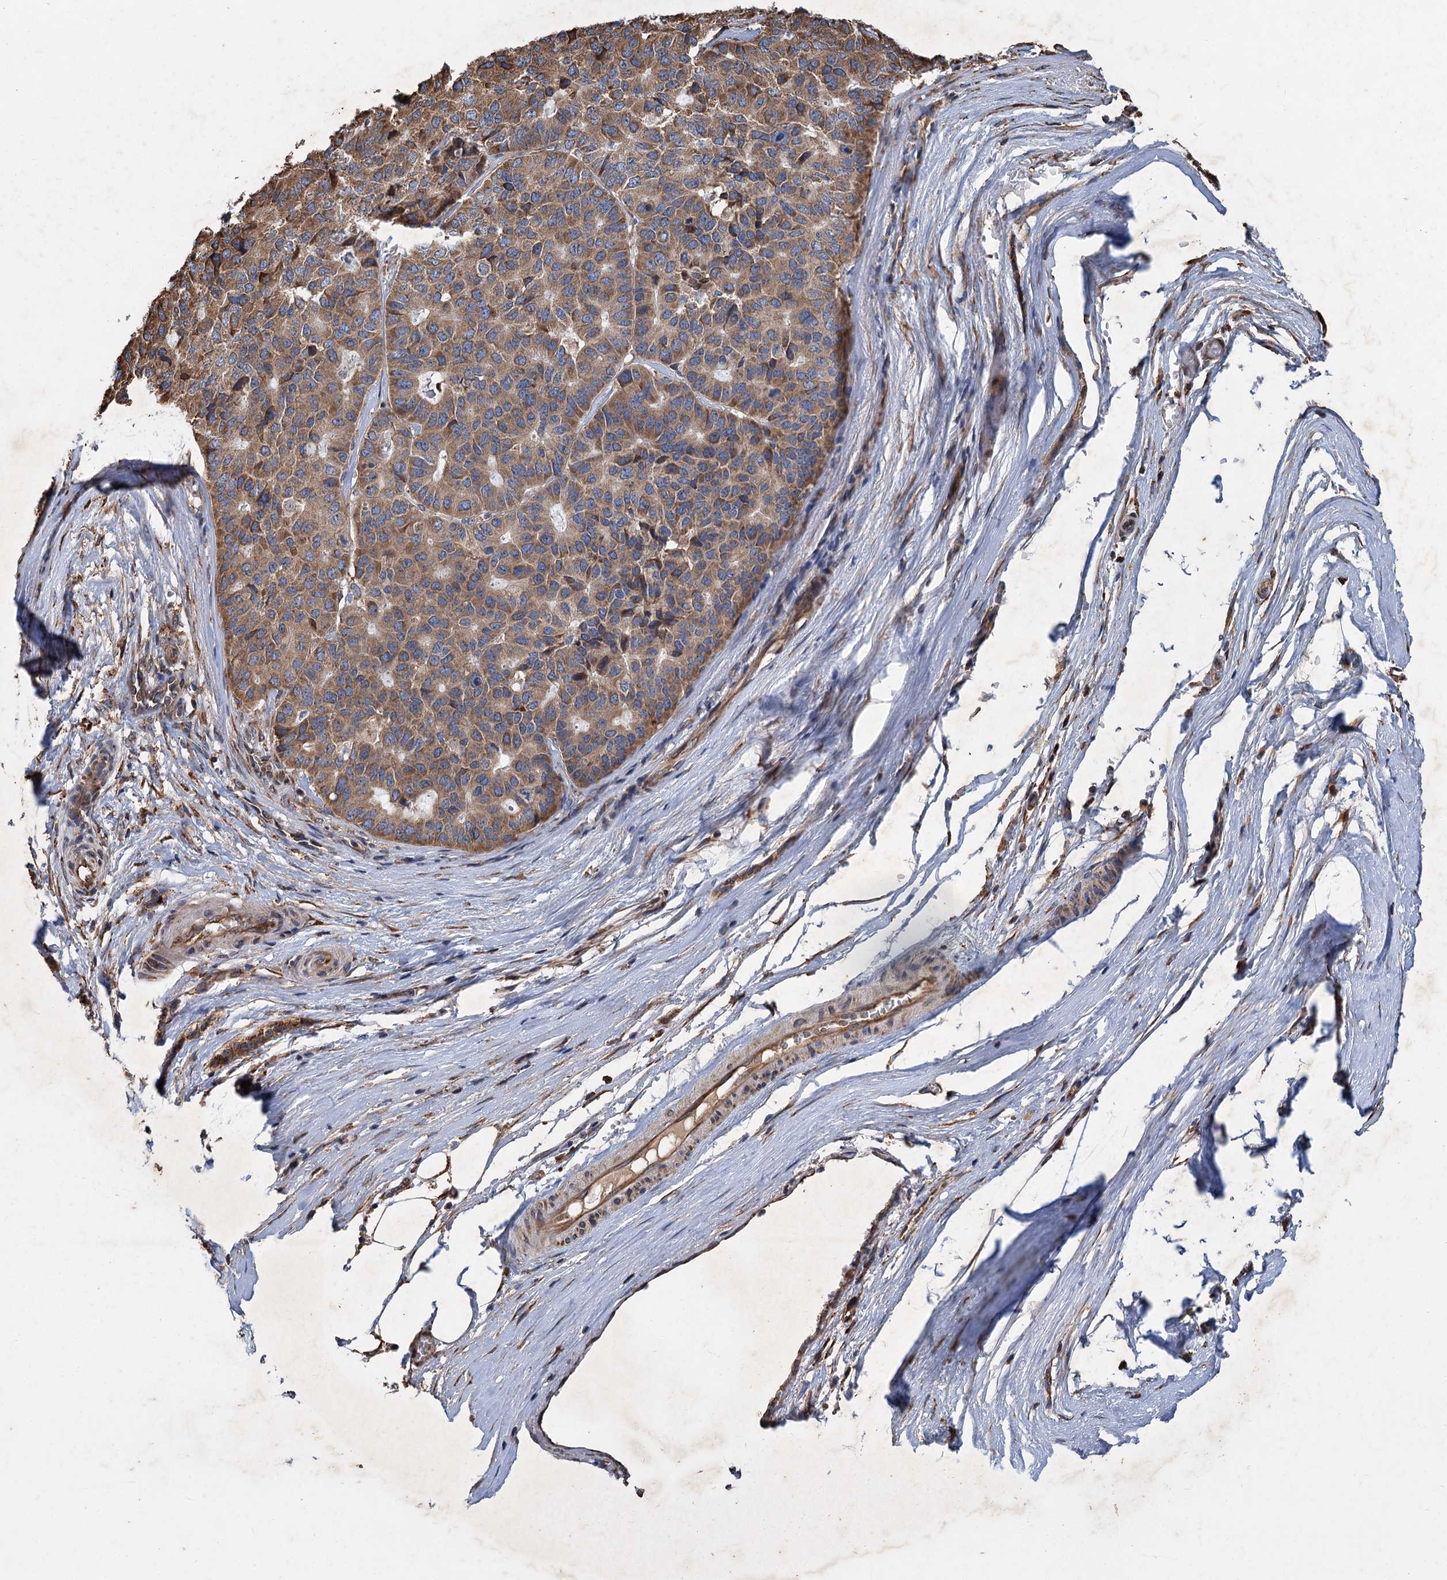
{"staining": {"intensity": "moderate", "quantity": ">75%", "location": "cytoplasmic/membranous"}, "tissue": "pancreatic cancer", "cell_type": "Tumor cells", "image_type": "cancer", "snomed": [{"axis": "morphology", "description": "Adenocarcinoma, NOS"}, {"axis": "topography", "description": "Pancreas"}], "caption": "Tumor cells display moderate cytoplasmic/membranous expression in about >75% of cells in adenocarcinoma (pancreatic).", "gene": "LINS1", "patient": {"sex": "male", "age": 50}}